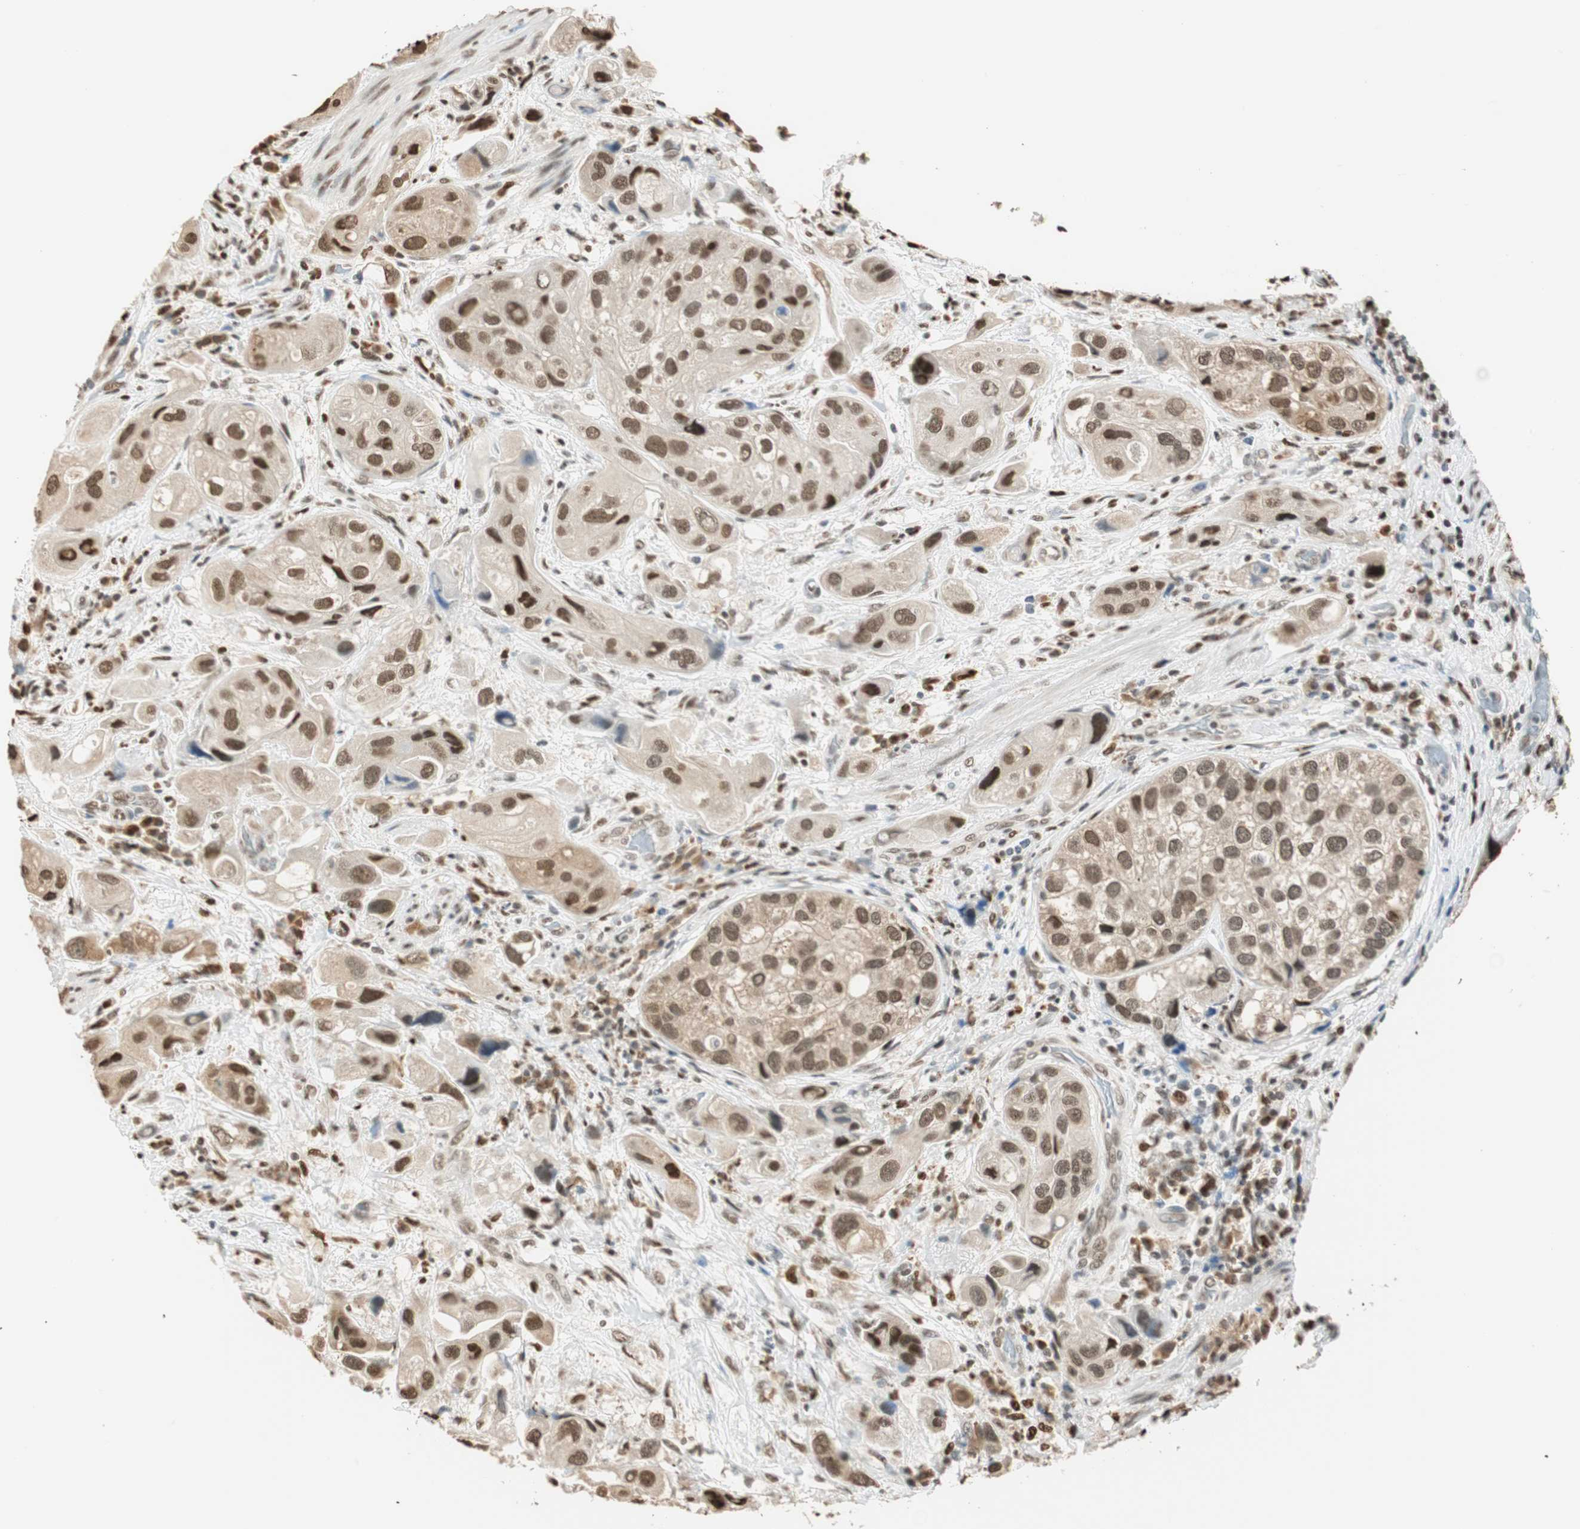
{"staining": {"intensity": "moderate", "quantity": "25%-75%", "location": "cytoplasmic/membranous,nuclear"}, "tissue": "urothelial cancer", "cell_type": "Tumor cells", "image_type": "cancer", "snomed": [{"axis": "morphology", "description": "Urothelial carcinoma, High grade"}, {"axis": "topography", "description": "Urinary bladder"}], "caption": "Immunohistochemical staining of human urothelial cancer exhibits moderate cytoplasmic/membranous and nuclear protein positivity in approximately 25%-75% of tumor cells.", "gene": "FANCG", "patient": {"sex": "female", "age": 64}}